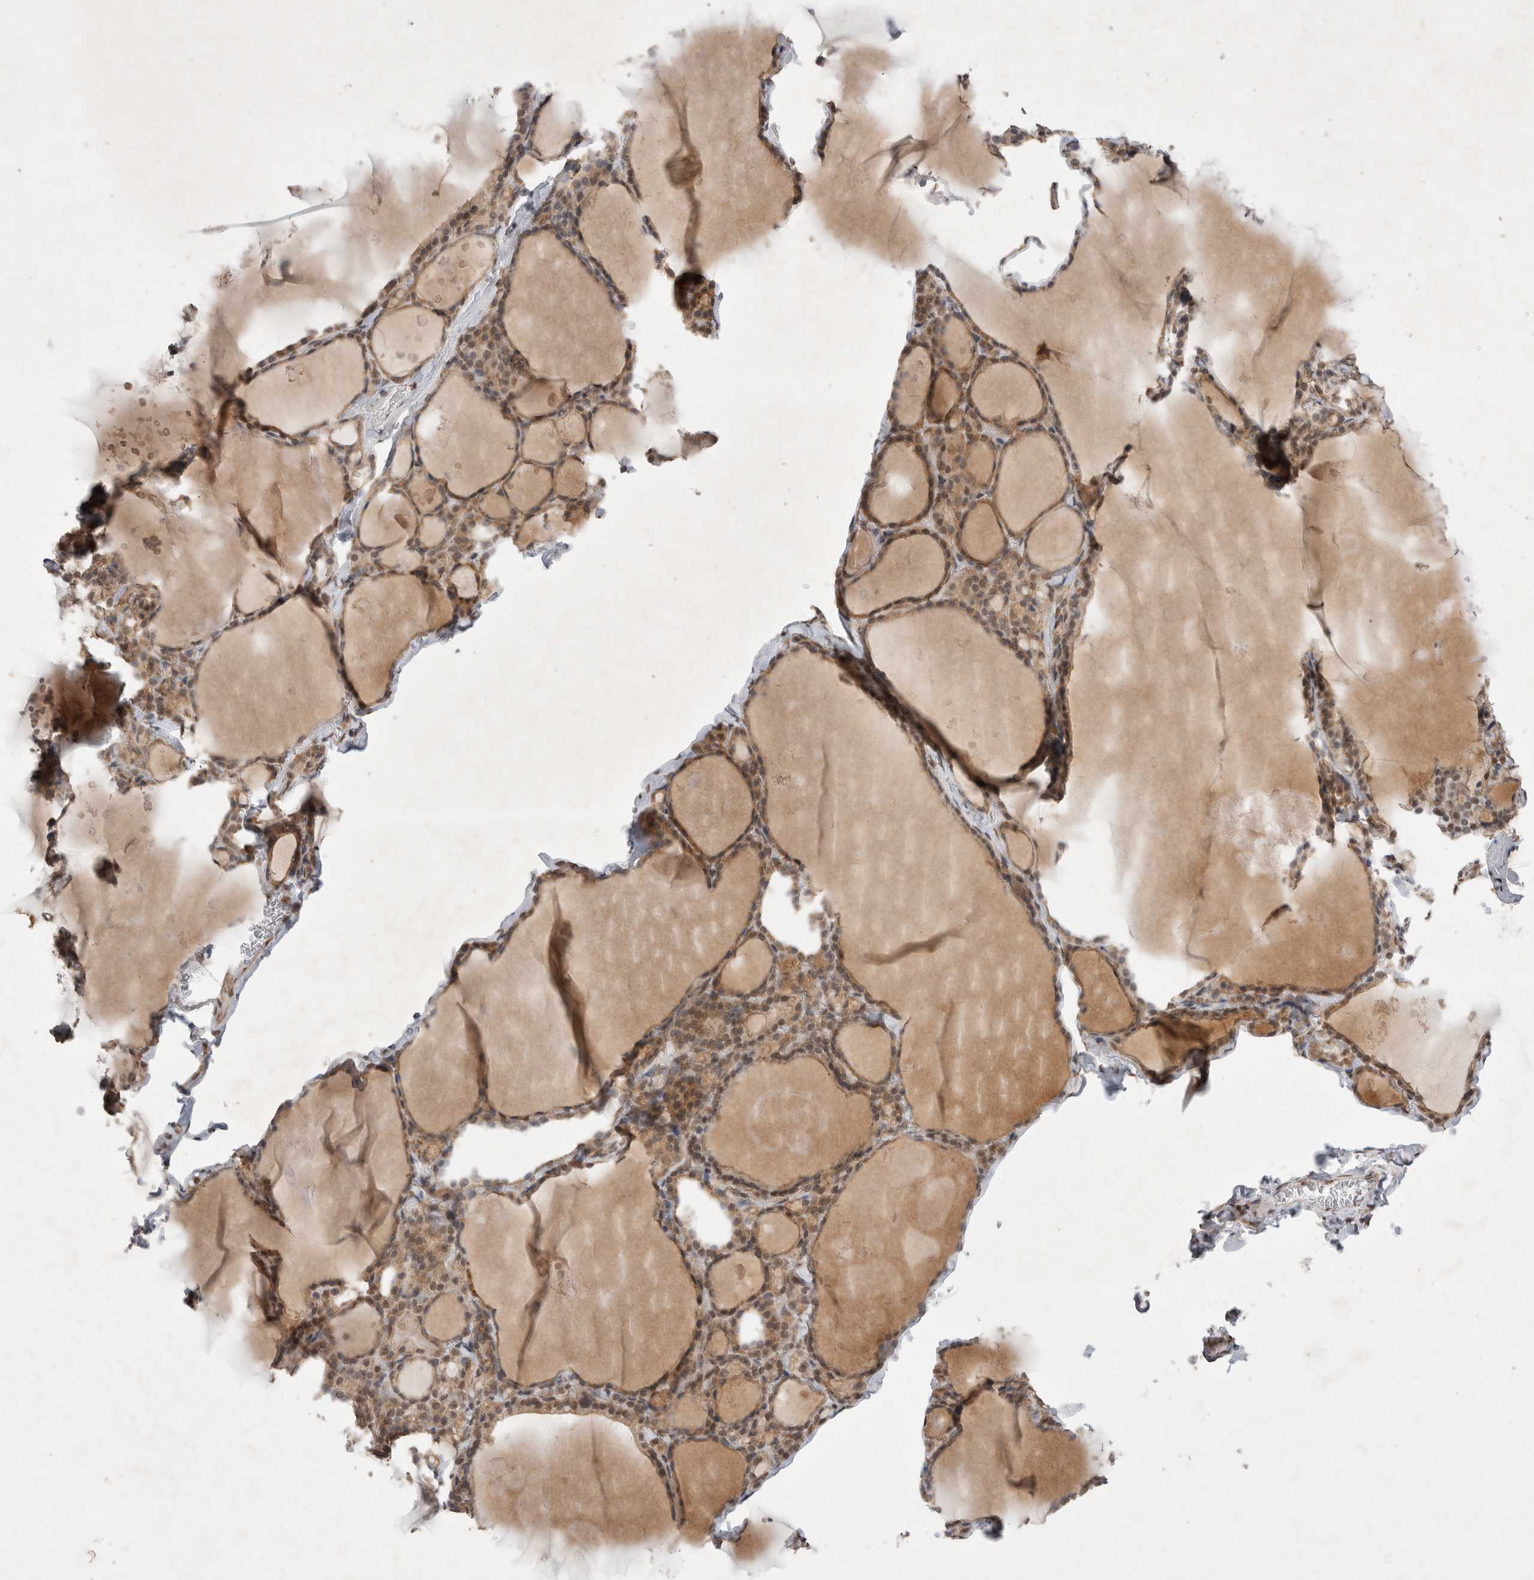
{"staining": {"intensity": "weak", "quantity": ">75%", "location": "cytoplasmic/membranous"}, "tissue": "thyroid gland", "cell_type": "Glandular cells", "image_type": "normal", "snomed": [{"axis": "morphology", "description": "Normal tissue, NOS"}, {"axis": "topography", "description": "Thyroid gland"}], "caption": "Thyroid gland stained with IHC displays weak cytoplasmic/membranous expression in about >75% of glandular cells.", "gene": "WIPF2", "patient": {"sex": "male", "age": 56}}